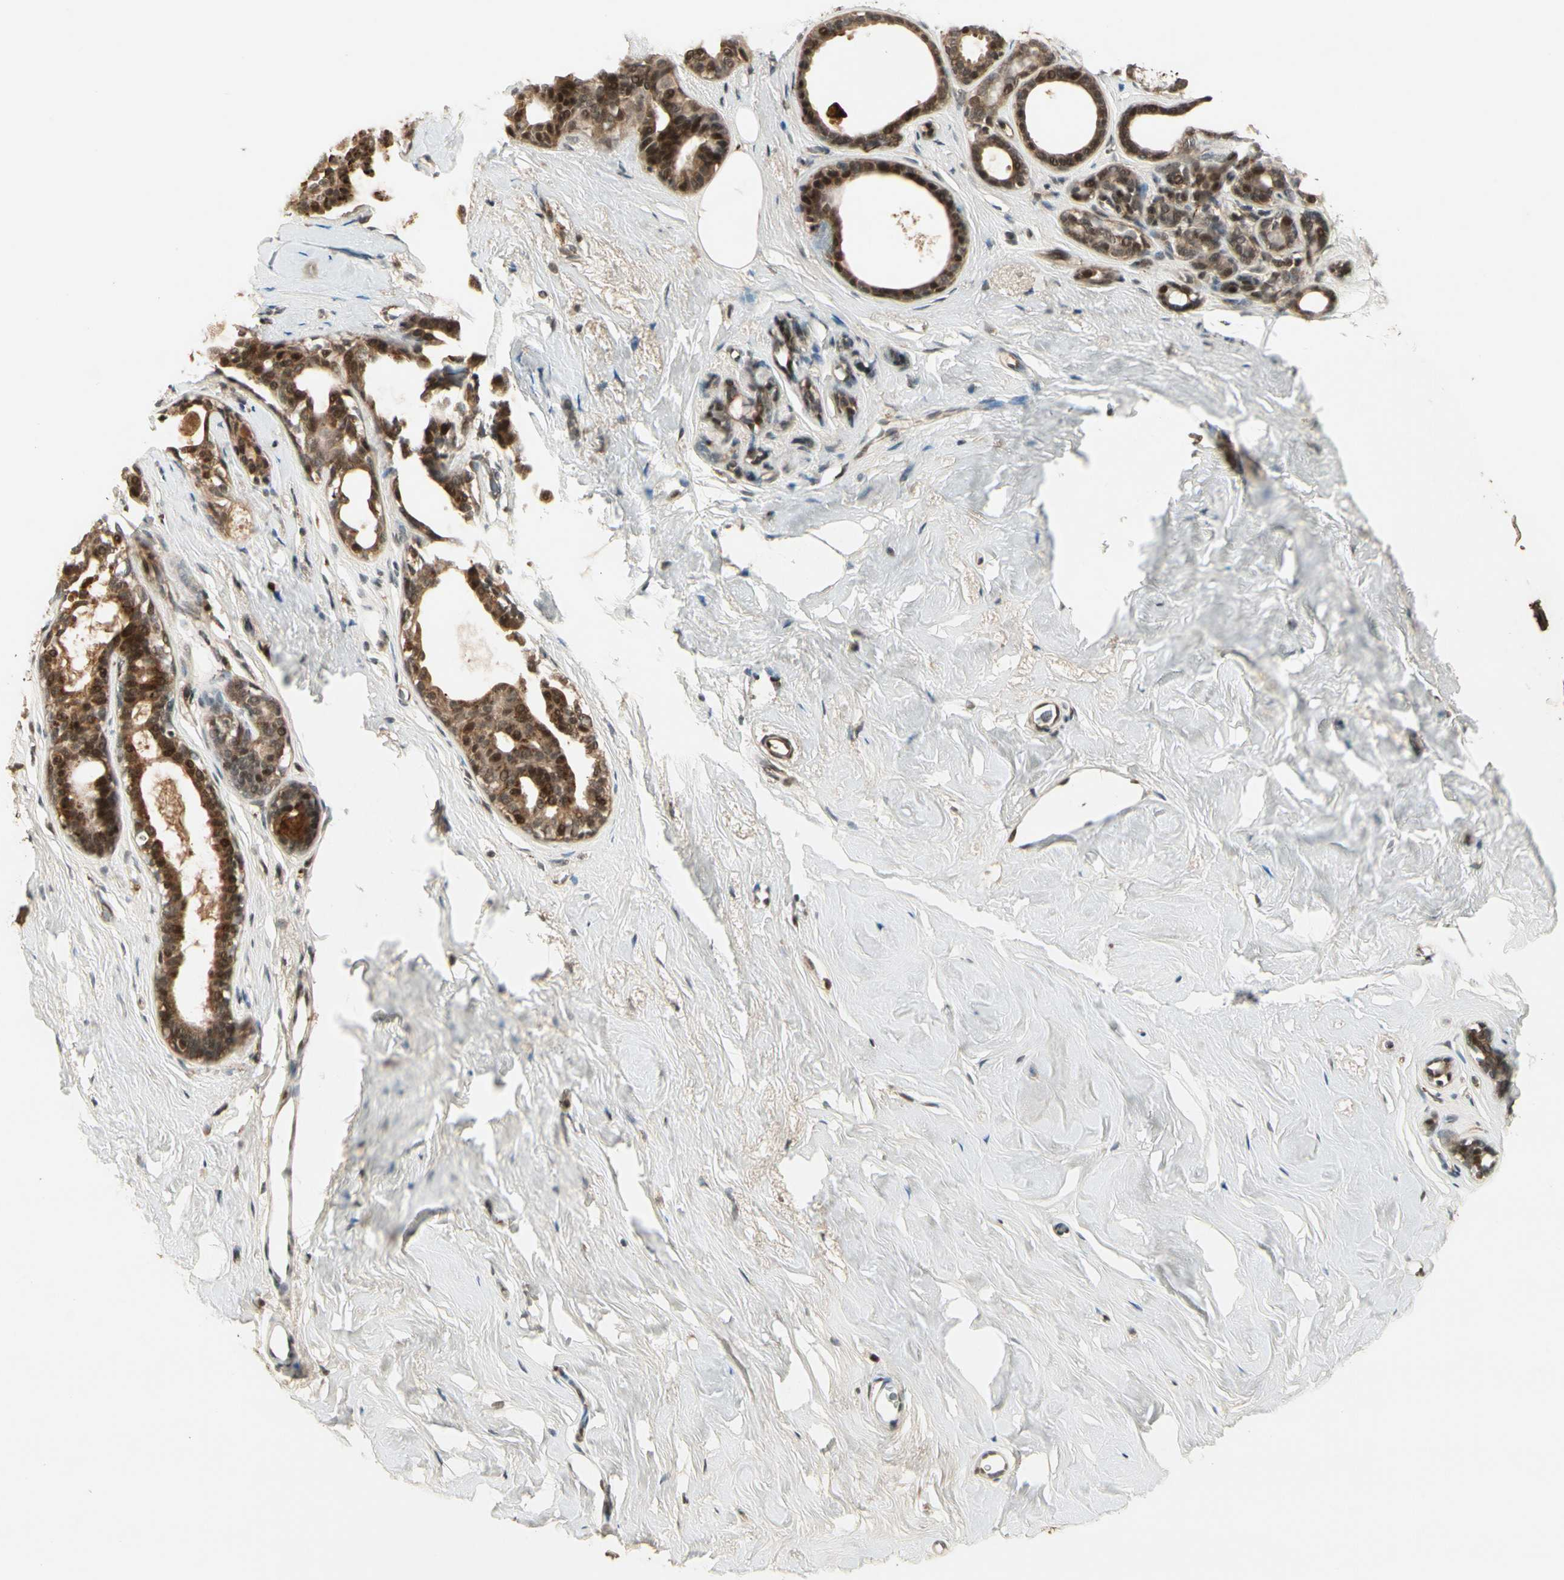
{"staining": {"intensity": "negative", "quantity": "none", "location": "none"}, "tissue": "breast", "cell_type": "Adipocytes", "image_type": "normal", "snomed": [{"axis": "morphology", "description": "Normal tissue, NOS"}, {"axis": "topography", "description": "Breast"}], "caption": "Immunohistochemistry (IHC) photomicrograph of normal human breast stained for a protein (brown), which shows no expression in adipocytes.", "gene": "CDK11A", "patient": {"sex": "female", "age": 75}}